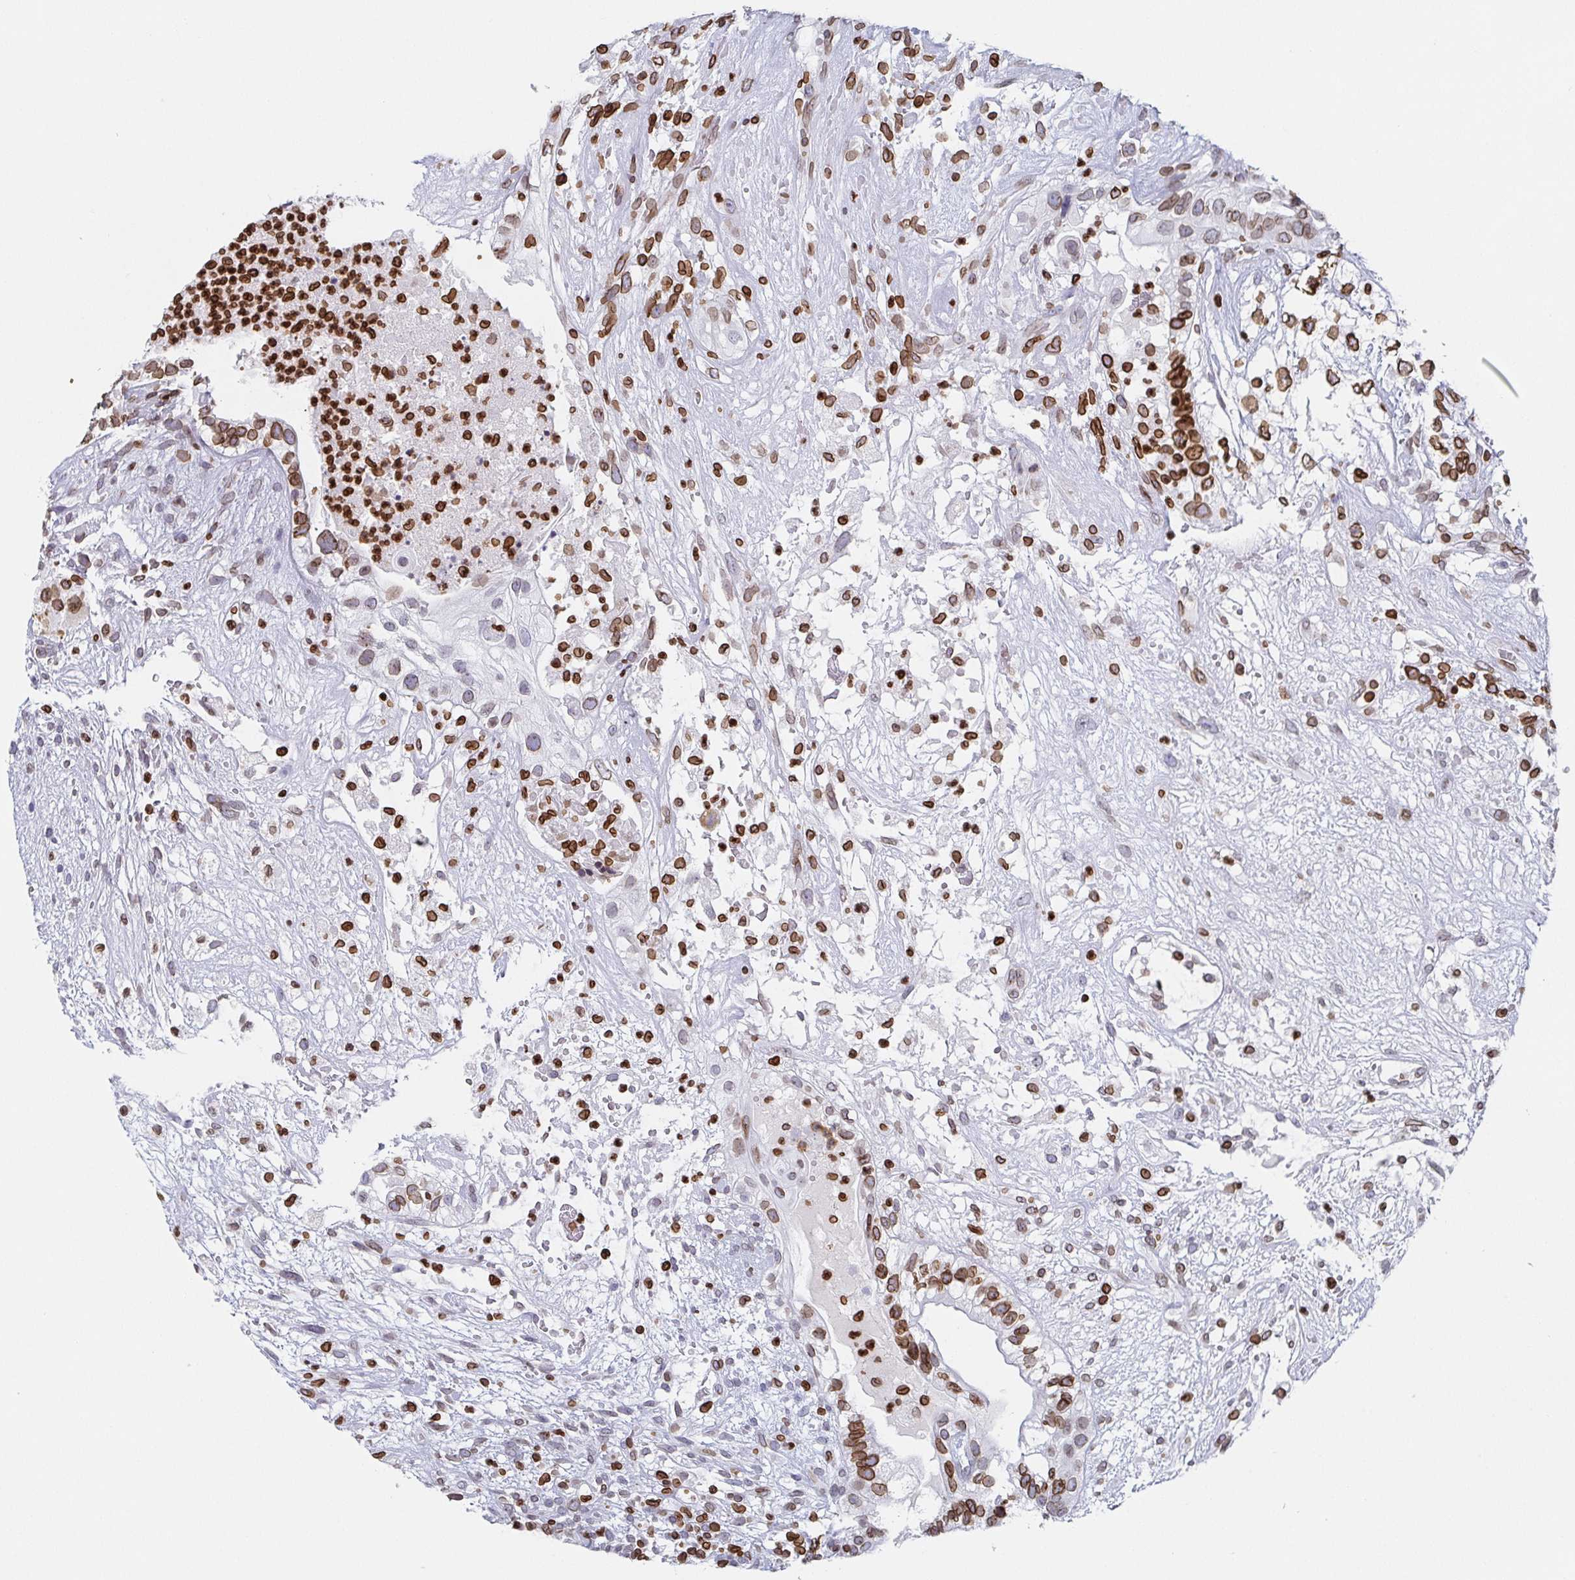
{"staining": {"intensity": "strong", "quantity": ">75%", "location": "cytoplasmic/membranous,nuclear"}, "tissue": "testis cancer", "cell_type": "Tumor cells", "image_type": "cancer", "snomed": [{"axis": "morphology", "description": "Seminoma, NOS"}, {"axis": "morphology", "description": "Carcinoma, Embryonal, NOS"}, {"axis": "topography", "description": "Testis"}], "caption": "High-magnification brightfield microscopy of testis cancer stained with DAB (3,3'-diaminobenzidine) (brown) and counterstained with hematoxylin (blue). tumor cells exhibit strong cytoplasmic/membranous and nuclear expression is seen in about>75% of cells.", "gene": "BTBD7", "patient": {"sex": "male", "age": 41}}